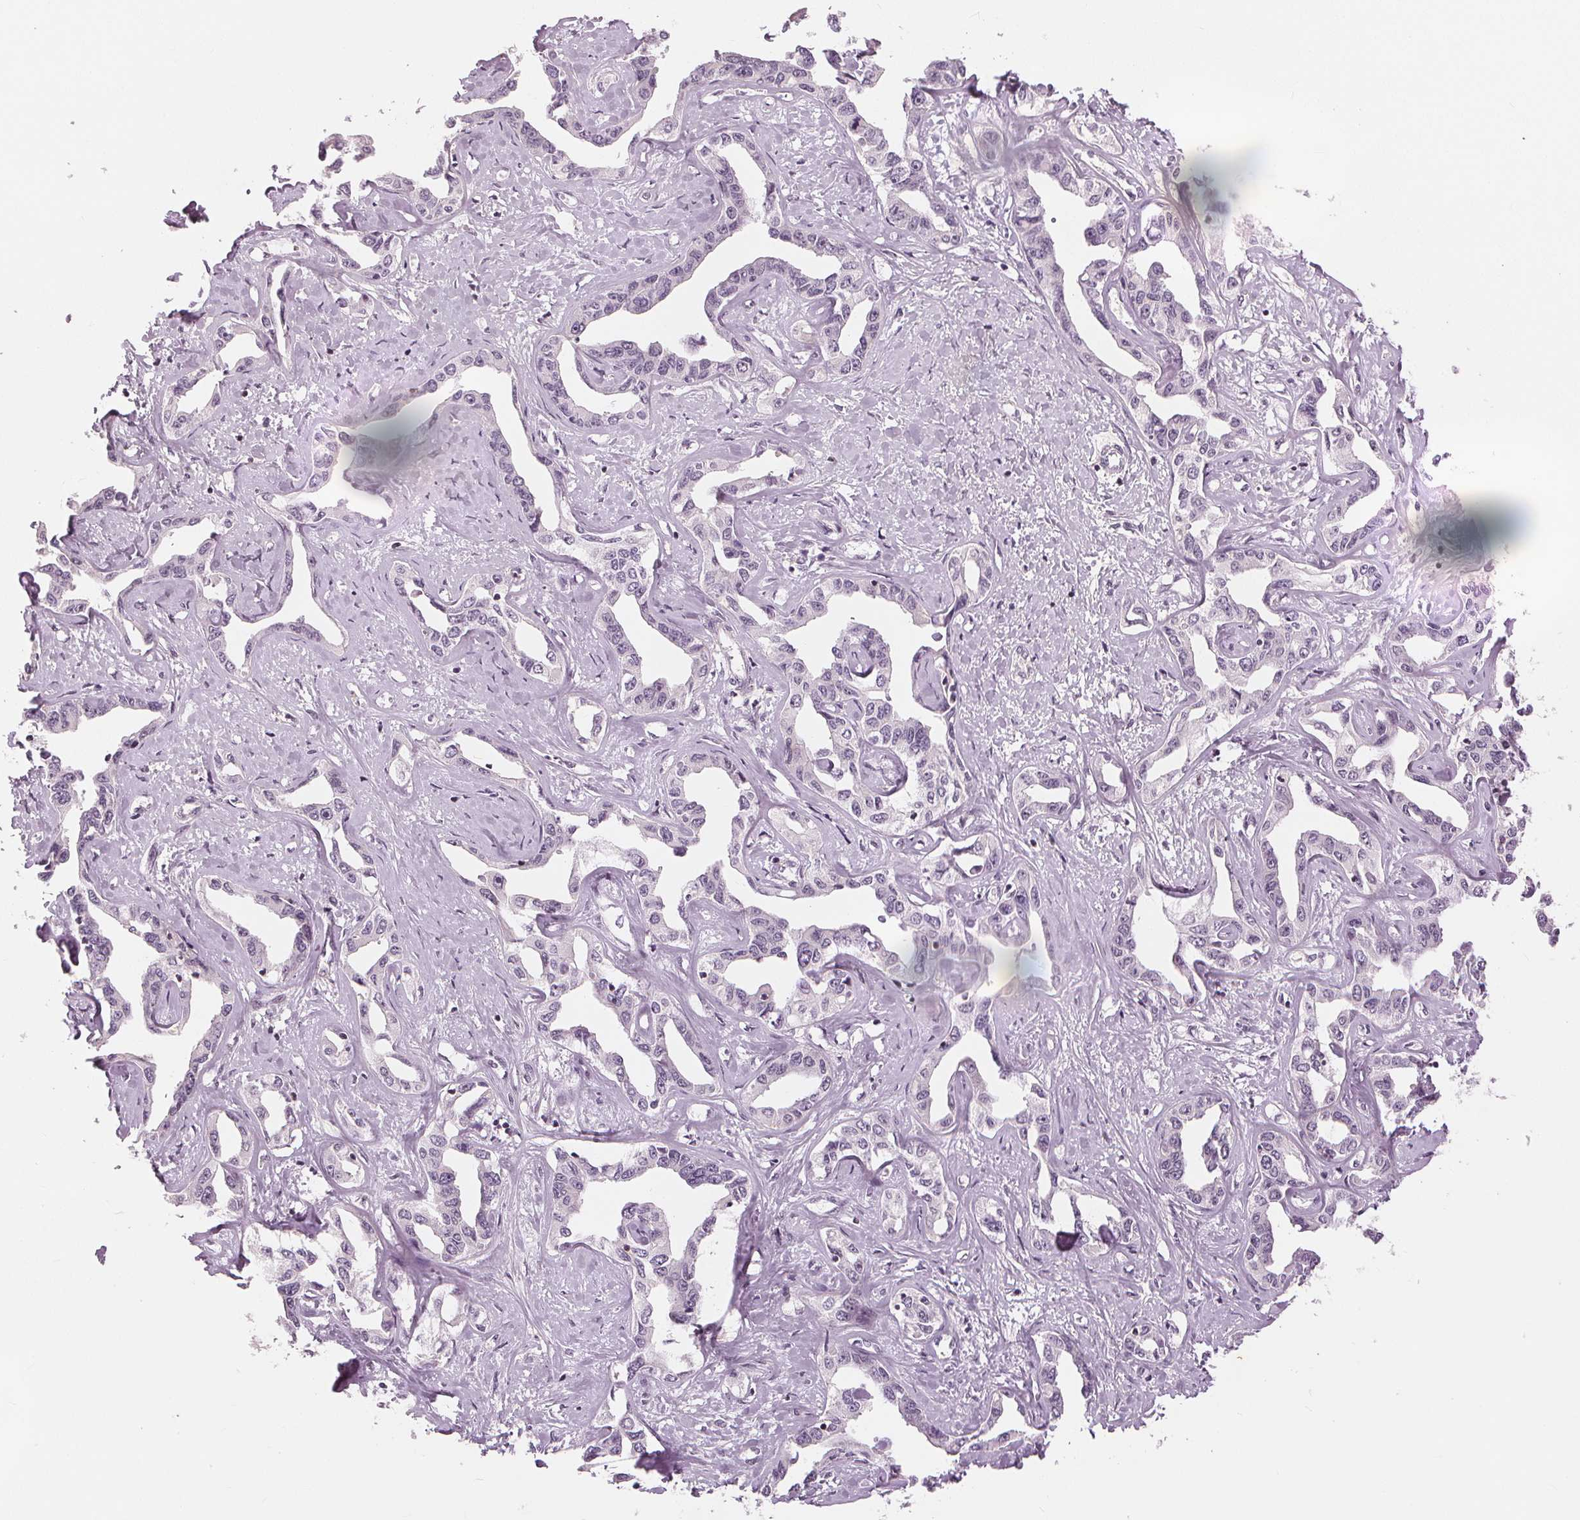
{"staining": {"intensity": "negative", "quantity": "none", "location": "none"}, "tissue": "liver cancer", "cell_type": "Tumor cells", "image_type": "cancer", "snomed": [{"axis": "morphology", "description": "Cholangiocarcinoma"}, {"axis": "topography", "description": "Liver"}], "caption": "Human liver cholangiocarcinoma stained for a protein using immunohistochemistry demonstrates no positivity in tumor cells.", "gene": "SLC34A1", "patient": {"sex": "male", "age": 59}}